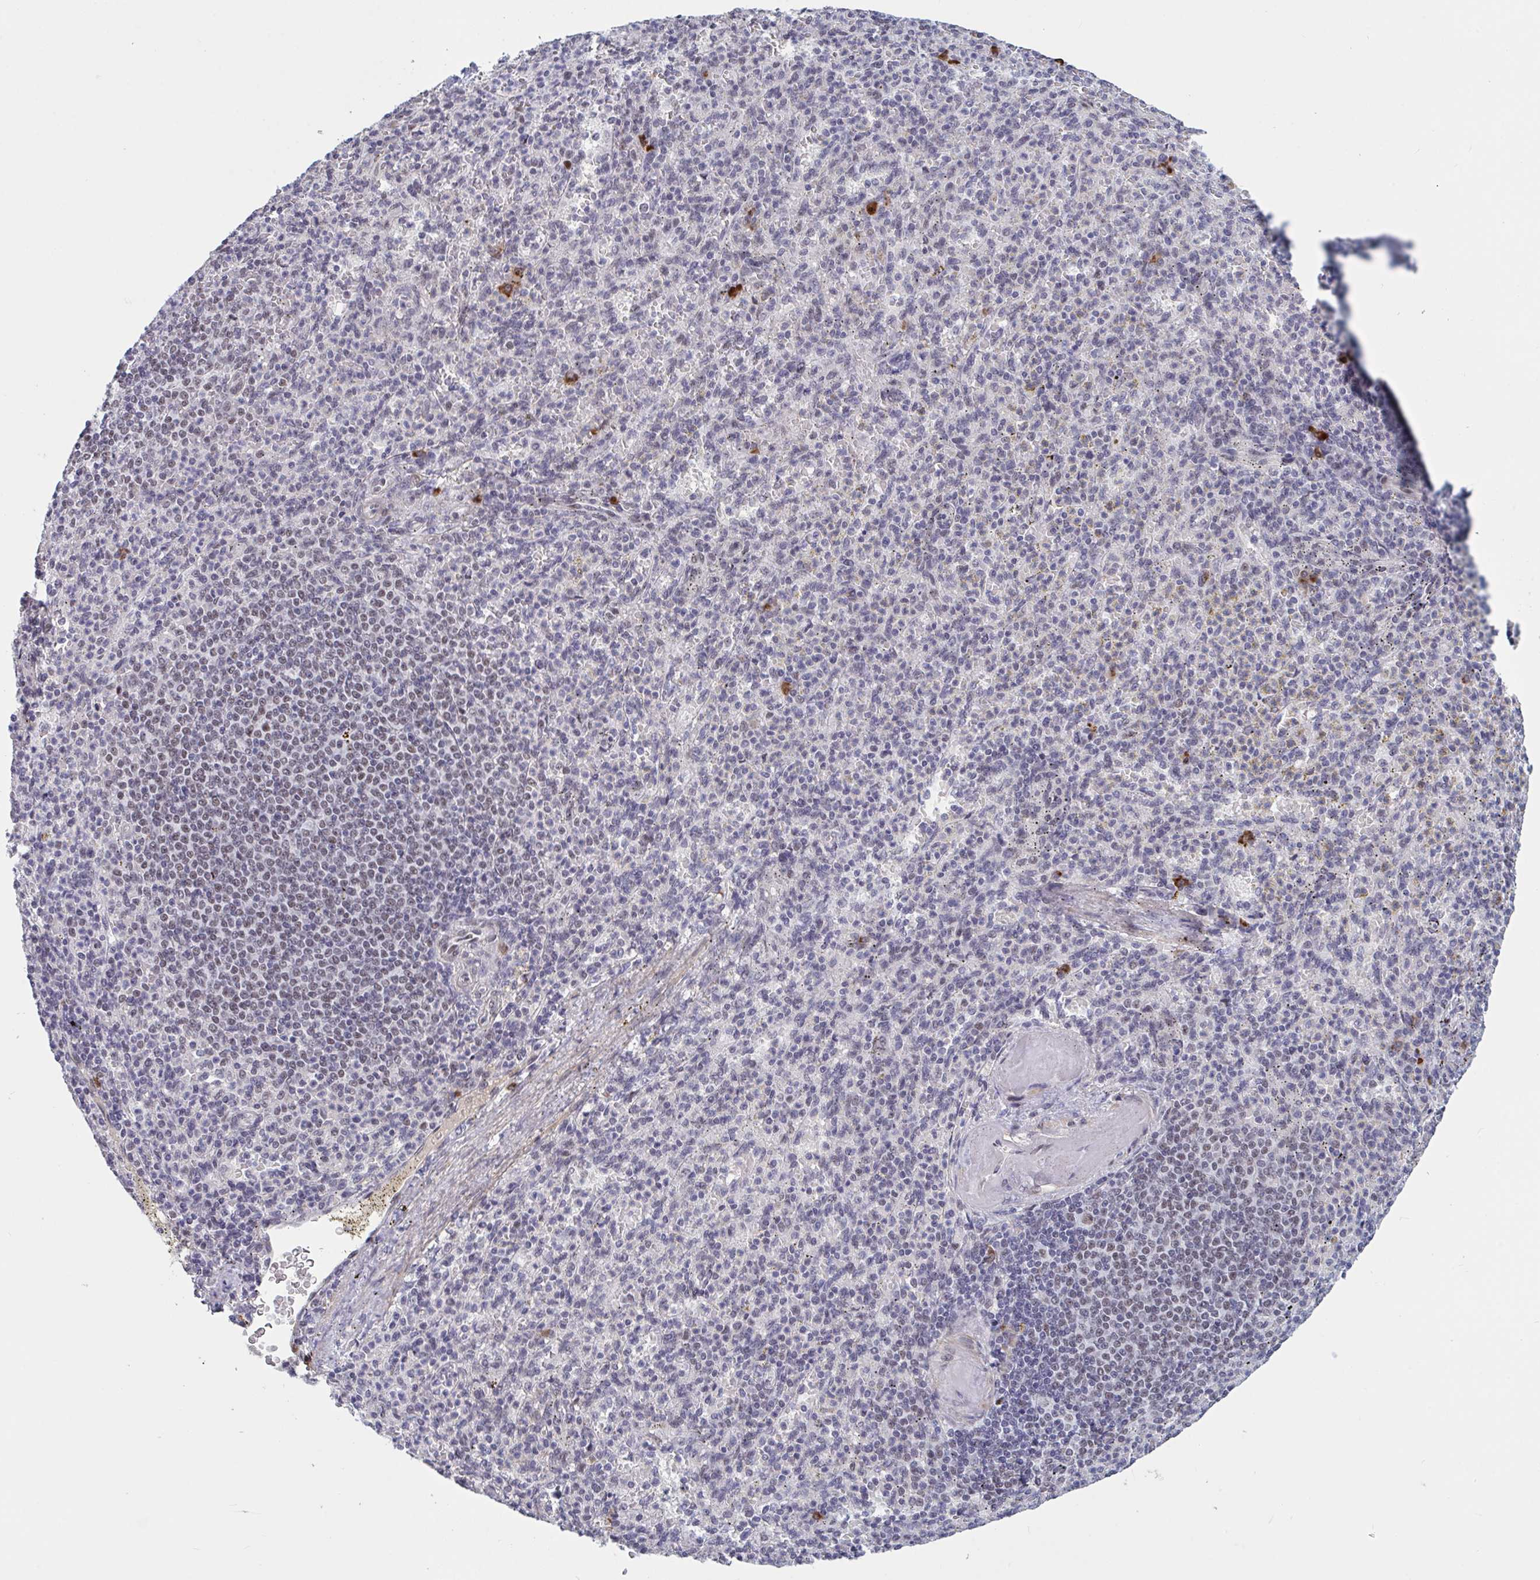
{"staining": {"intensity": "strong", "quantity": "<25%", "location": "cytoplasmic/membranous"}, "tissue": "spleen", "cell_type": "Cells in red pulp", "image_type": "normal", "snomed": [{"axis": "morphology", "description": "Normal tissue, NOS"}, {"axis": "topography", "description": "Spleen"}], "caption": "Brown immunohistochemical staining in normal spleen reveals strong cytoplasmic/membranous positivity in approximately <25% of cells in red pulp.", "gene": "BCL7B", "patient": {"sex": "female", "age": 74}}